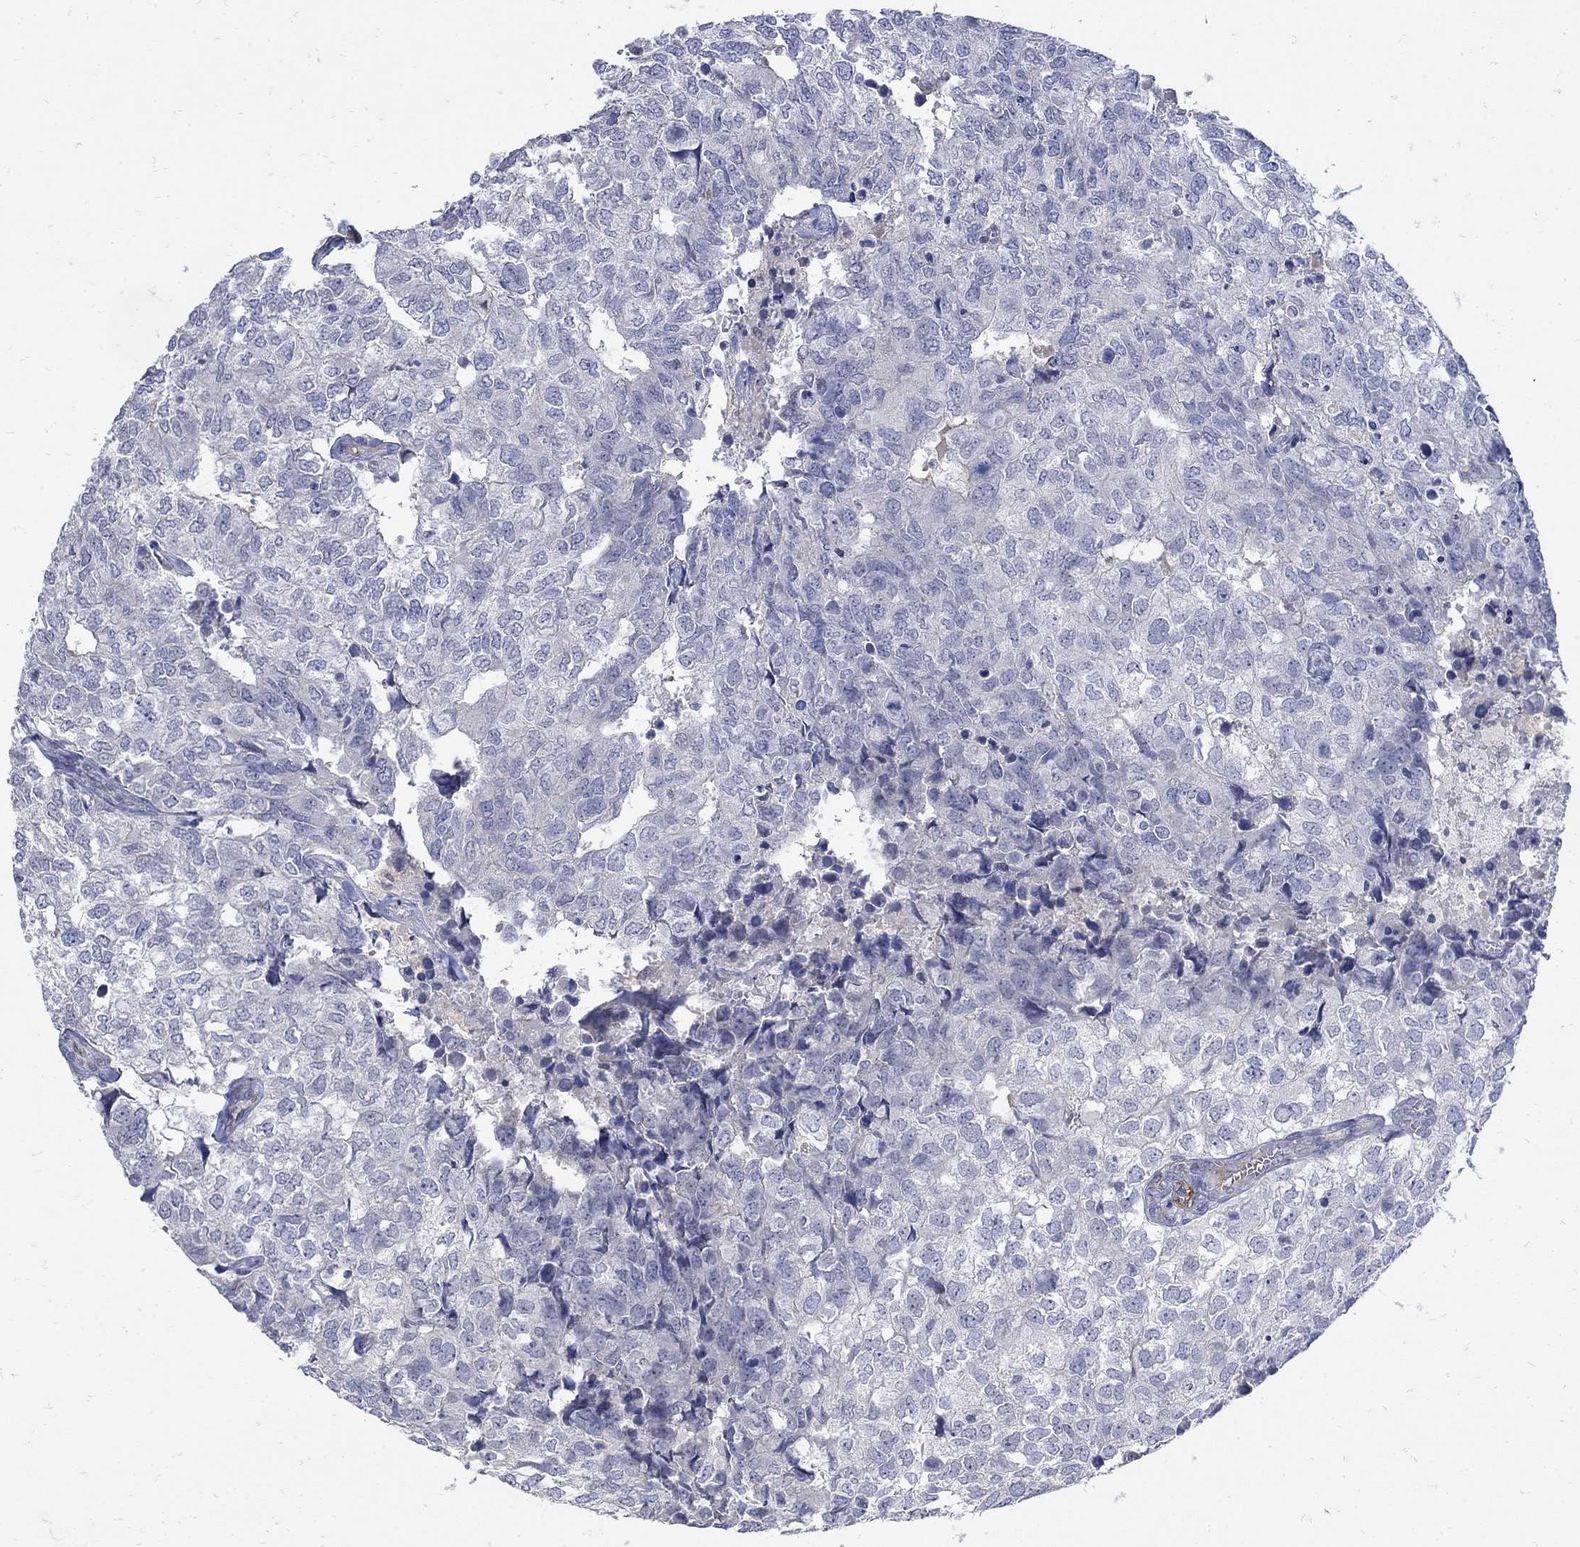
{"staining": {"intensity": "negative", "quantity": "none", "location": "none"}, "tissue": "breast cancer", "cell_type": "Tumor cells", "image_type": "cancer", "snomed": [{"axis": "morphology", "description": "Duct carcinoma"}, {"axis": "topography", "description": "Breast"}], "caption": "The photomicrograph exhibits no staining of tumor cells in breast cancer (intraductal carcinoma).", "gene": "TGM2", "patient": {"sex": "female", "age": 30}}